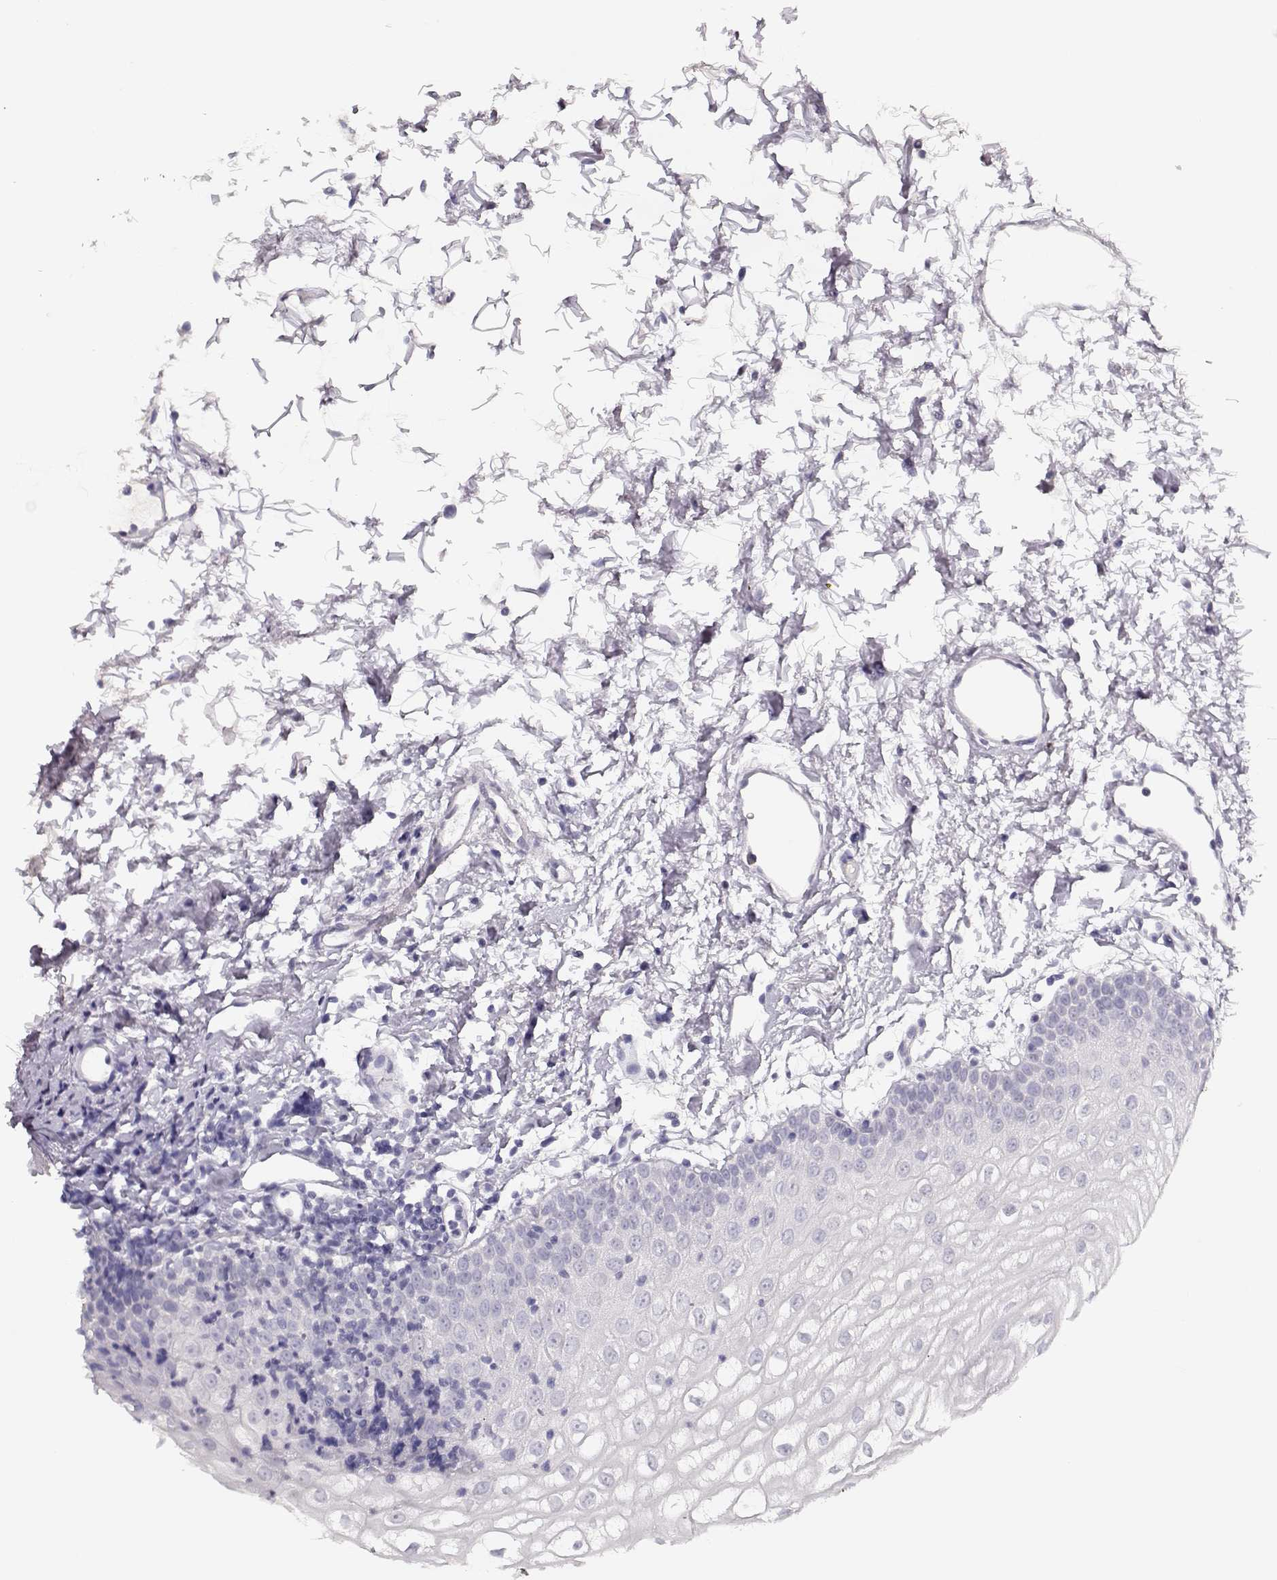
{"staining": {"intensity": "negative", "quantity": "none", "location": "none"}, "tissue": "oral mucosa", "cell_type": "Squamous epithelial cells", "image_type": "normal", "snomed": [{"axis": "morphology", "description": "Normal tissue, NOS"}, {"axis": "topography", "description": "Oral tissue"}], "caption": "DAB (3,3'-diaminobenzidine) immunohistochemical staining of unremarkable oral mucosa exhibits no significant expression in squamous epithelial cells. (DAB immunohistochemistry with hematoxylin counter stain).", "gene": "MAGEC1", "patient": {"sex": "male", "age": 72}}